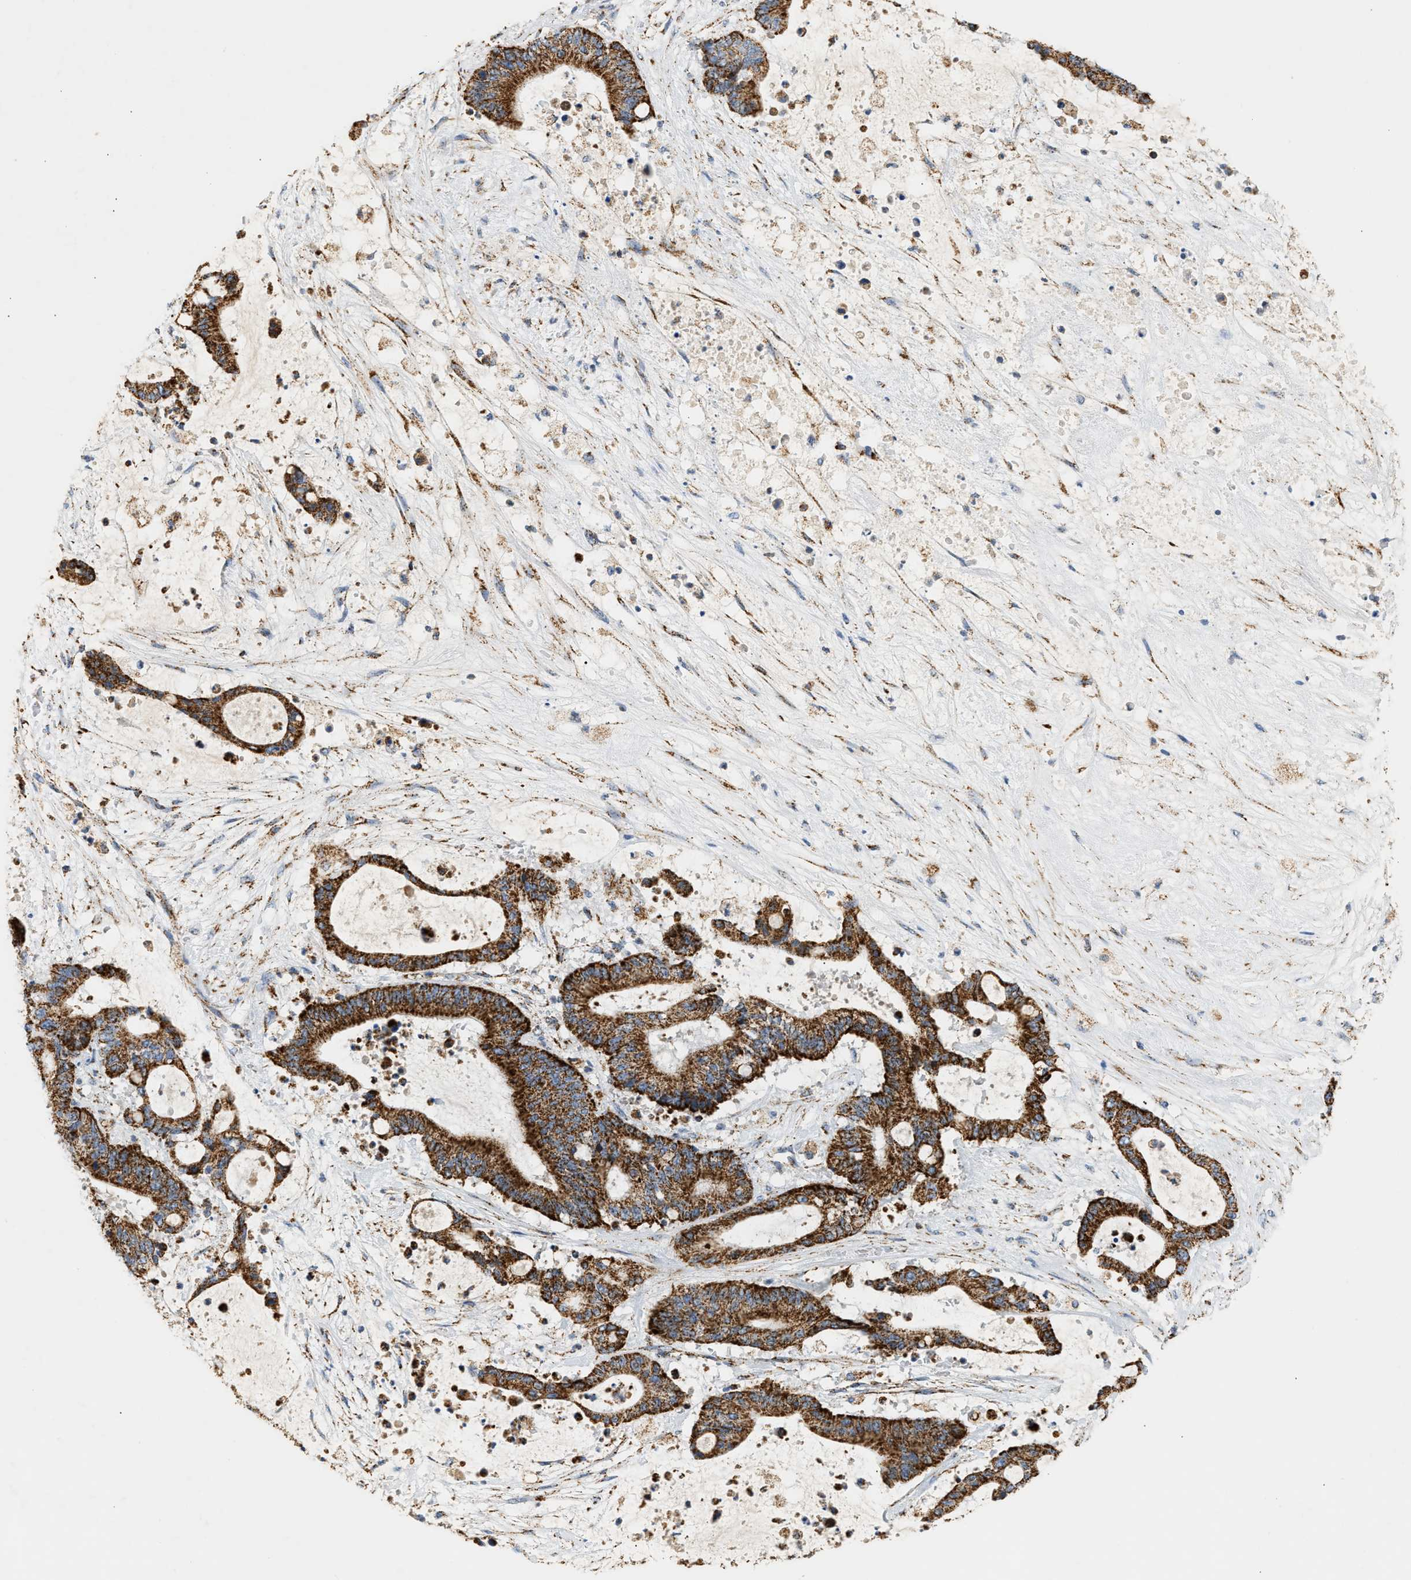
{"staining": {"intensity": "strong", "quantity": ">75%", "location": "cytoplasmic/membranous"}, "tissue": "liver cancer", "cell_type": "Tumor cells", "image_type": "cancer", "snomed": [{"axis": "morphology", "description": "Normal tissue, NOS"}, {"axis": "morphology", "description": "Cholangiocarcinoma"}, {"axis": "topography", "description": "Liver"}, {"axis": "topography", "description": "Peripheral nerve tissue"}], "caption": "The micrograph exhibits a brown stain indicating the presence of a protein in the cytoplasmic/membranous of tumor cells in liver cancer (cholangiocarcinoma). The staining was performed using DAB, with brown indicating positive protein expression. Nuclei are stained blue with hematoxylin.", "gene": "OGDH", "patient": {"sex": "female", "age": 73}}